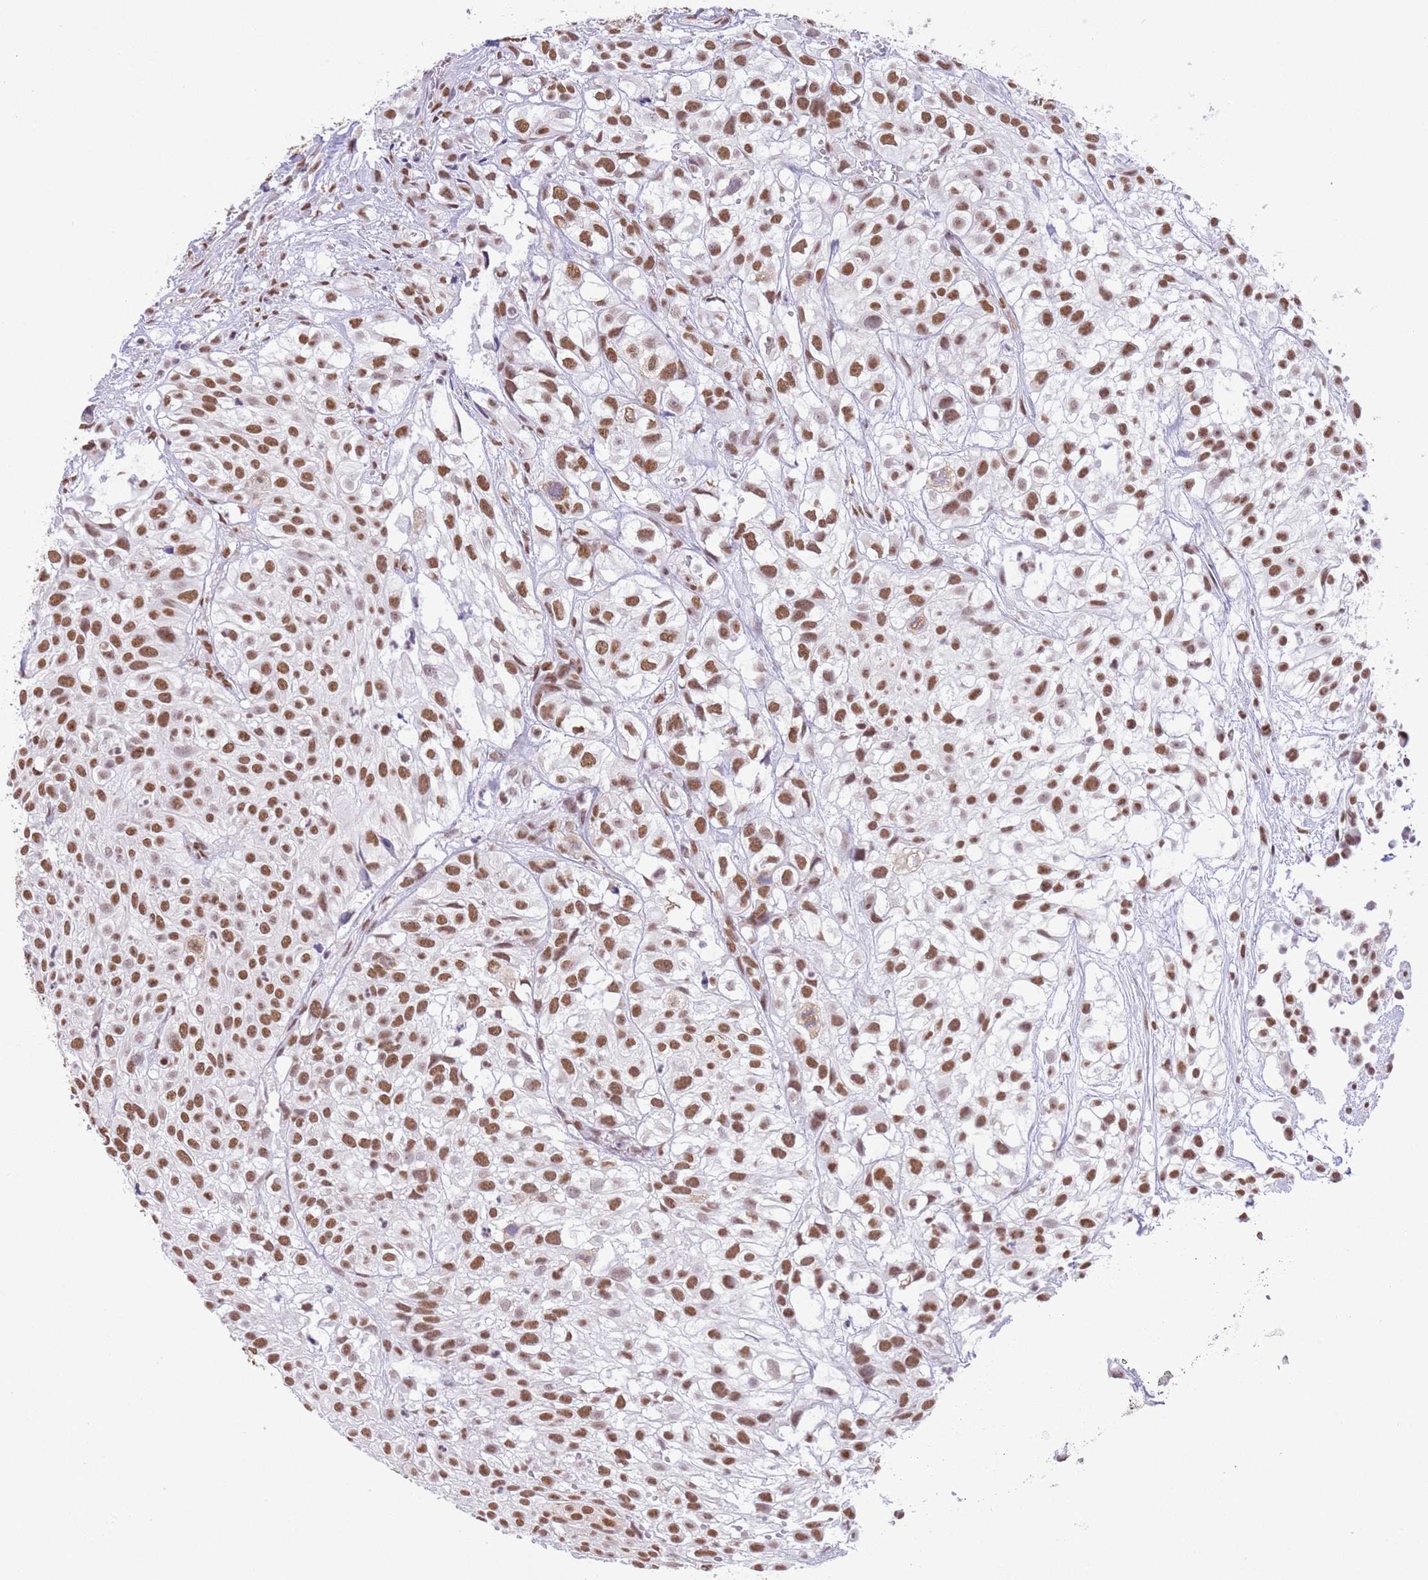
{"staining": {"intensity": "moderate", "quantity": ">75%", "location": "cytoplasmic/membranous,nuclear"}, "tissue": "urothelial cancer", "cell_type": "Tumor cells", "image_type": "cancer", "snomed": [{"axis": "morphology", "description": "Urothelial carcinoma, High grade"}, {"axis": "topography", "description": "Urinary bladder"}], "caption": "Protein analysis of urothelial carcinoma (high-grade) tissue displays moderate cytoplasmic/membranous and nuclear staining in approximately >75% of tumor cells. Nuclei are stained in blue.", "gene": "TRIM32", "patient": {"sex": "male", "age": 56}}